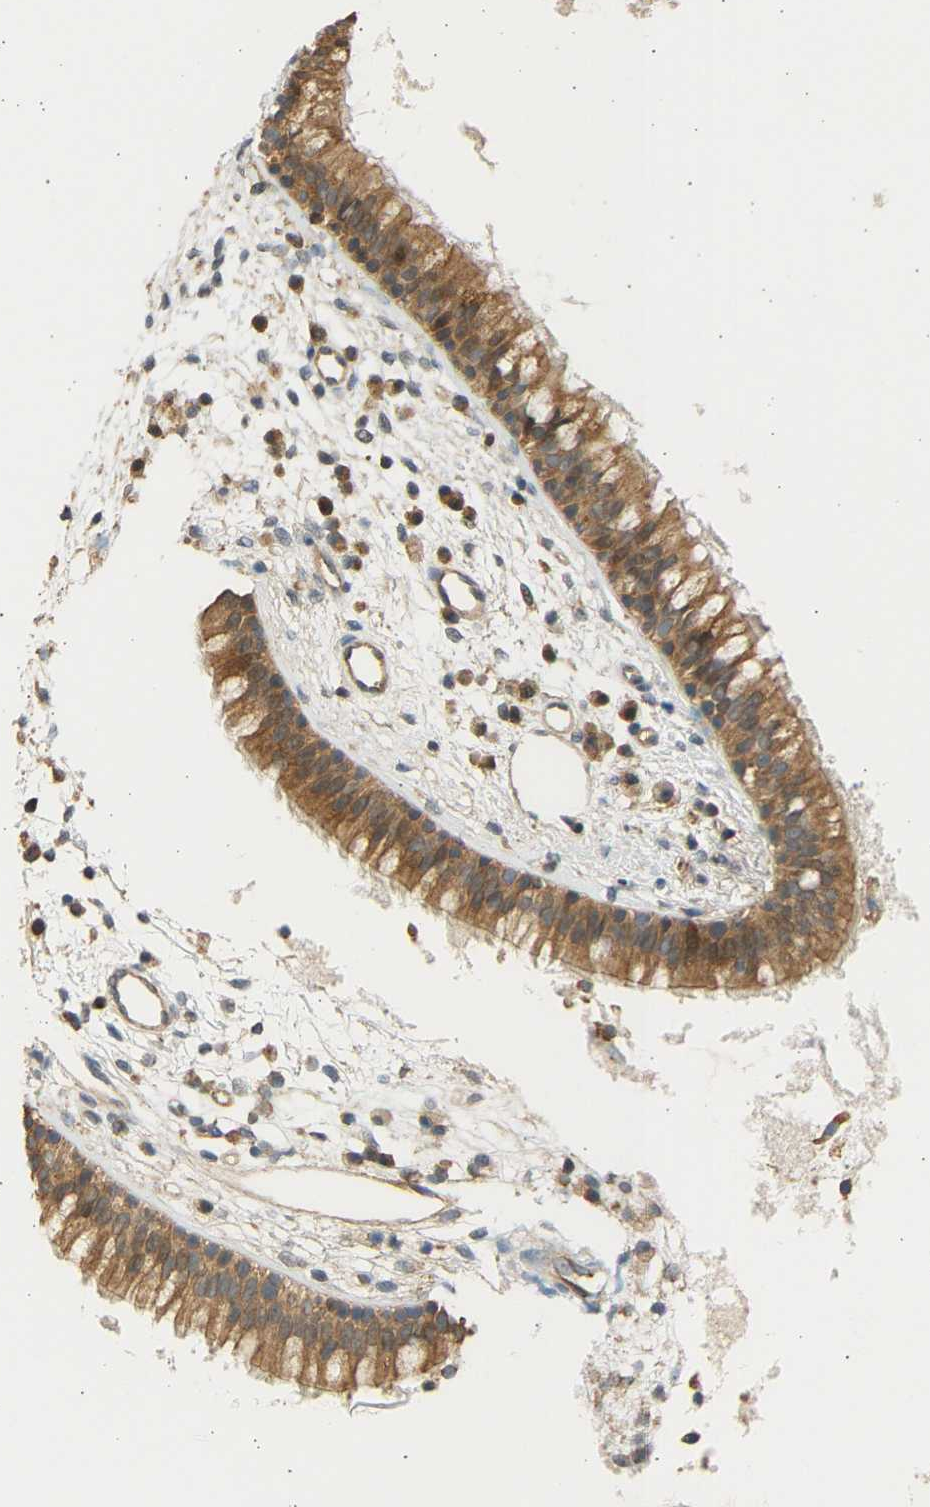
{"staining": {"intensity": "moderate", "quantity": ">75%", "location": "cytoplasmic/membranous"}, "tissue": "nasopharynx", "cell_type": "Respiratory epithelial cells", "image_type": "normal", "snomed": [{"axis": "morphology", "description": "Normal tissue, NOS"}, {"axis": "topography", "description": "Nasopharynx"}], "caption": "High-magnification brightfield microscopy of normal nasopharynx stained with DAB (brown) and counterstained with hematoxylin (blue). respiratory epithelial cells exhibit moderate cytoplasmic/membranous staining is seen in approximately>75% of cells.", "gene": "B4GALT6", "patient": {"sex": "male", "age": 21}}